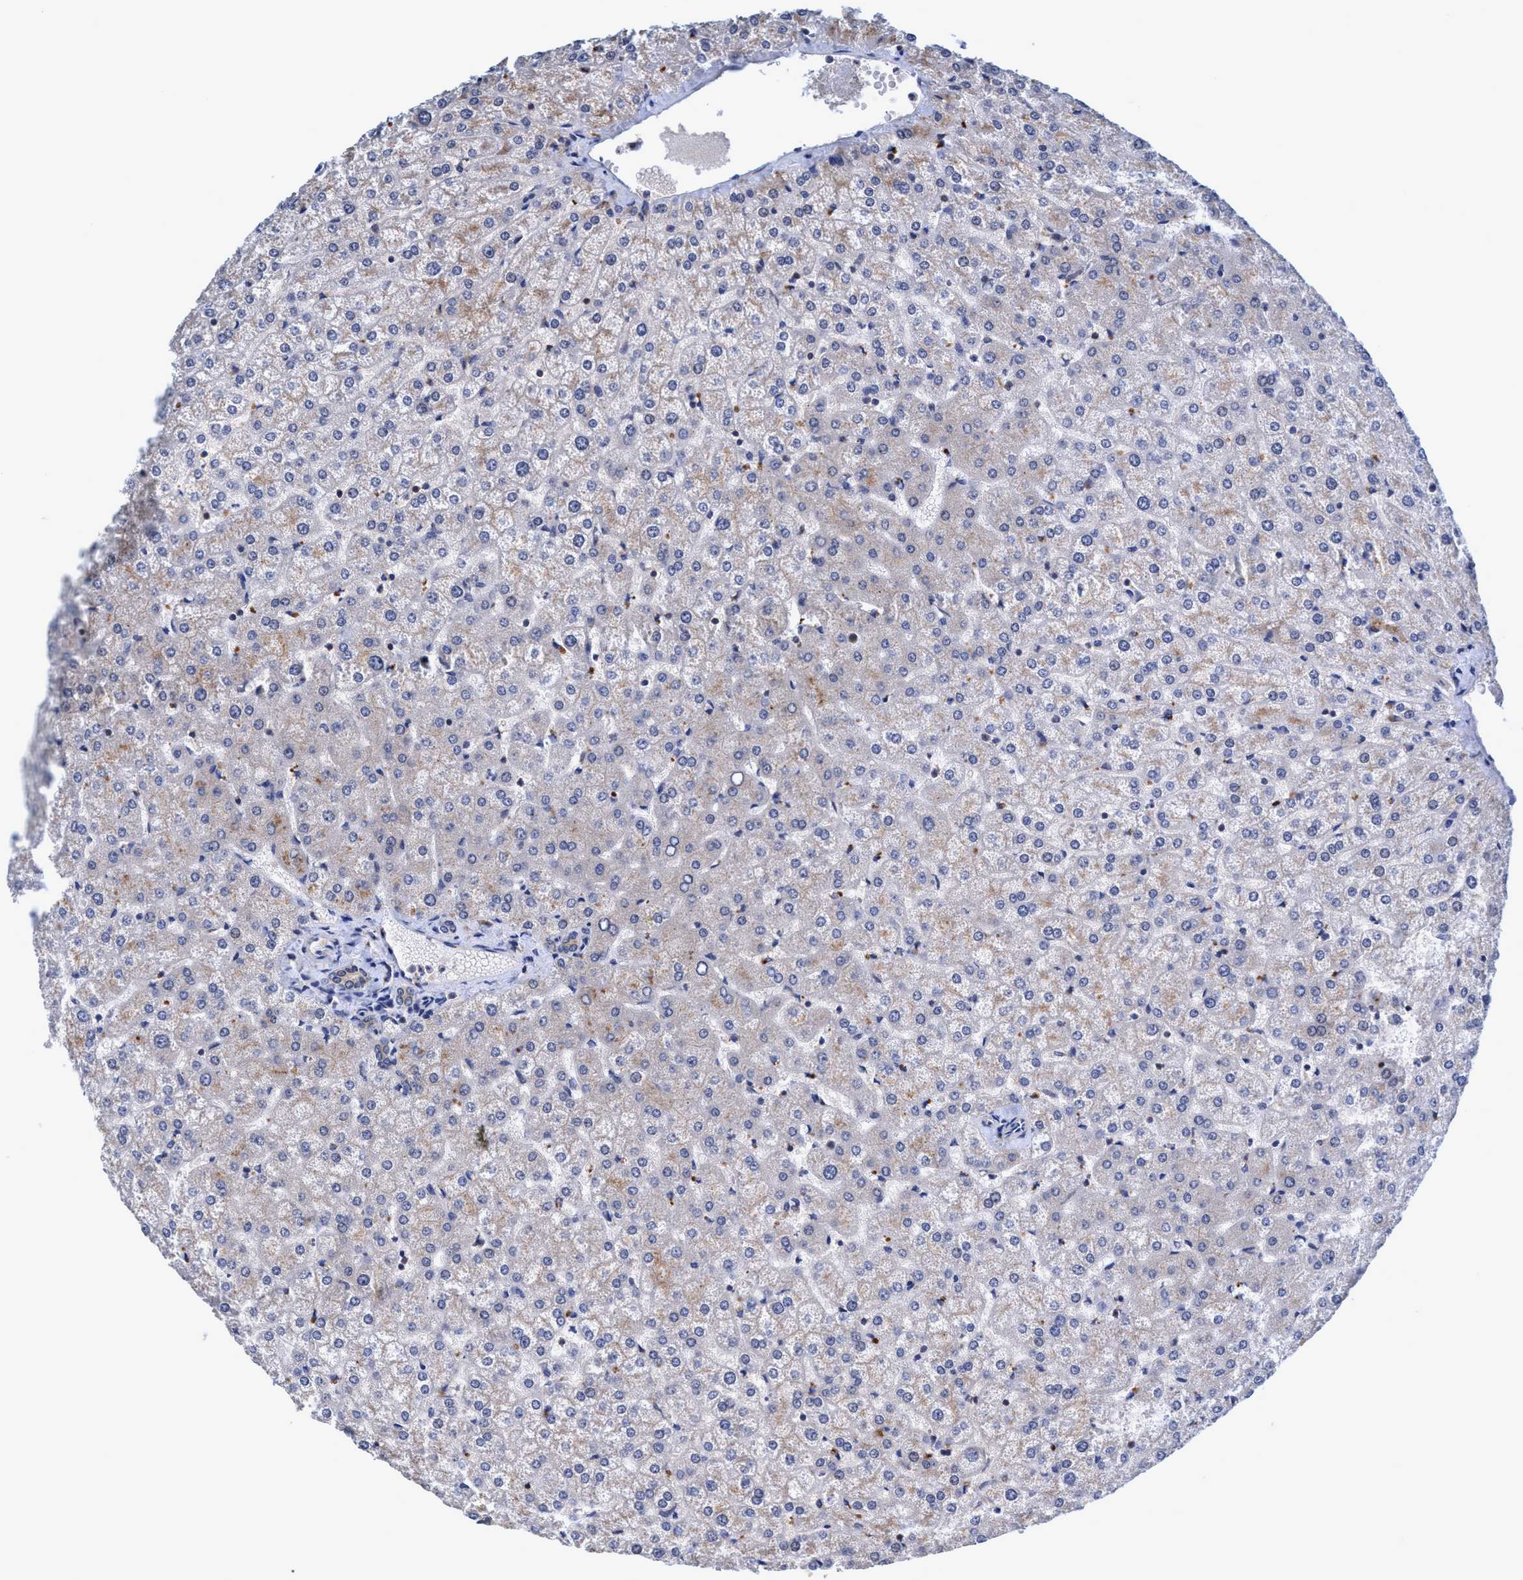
{"staining": {"intensity": "negative", "quantity": "none", "location": "none"}, "tissue": "liver", "cell_type": "Cholangiocytes", "image_type": "normal", "snomed": [{"axis": "morphology", "description": "Normal tissue, NOS"}, {"axis": "topography", "description": "Liver"}], "caption": "This is an immunohistochemistry image of benign human liver. There is no staining in cholangiocytes.", "gene": "CALCOCO2", "patient": {"sex": "female", "age": 32}}